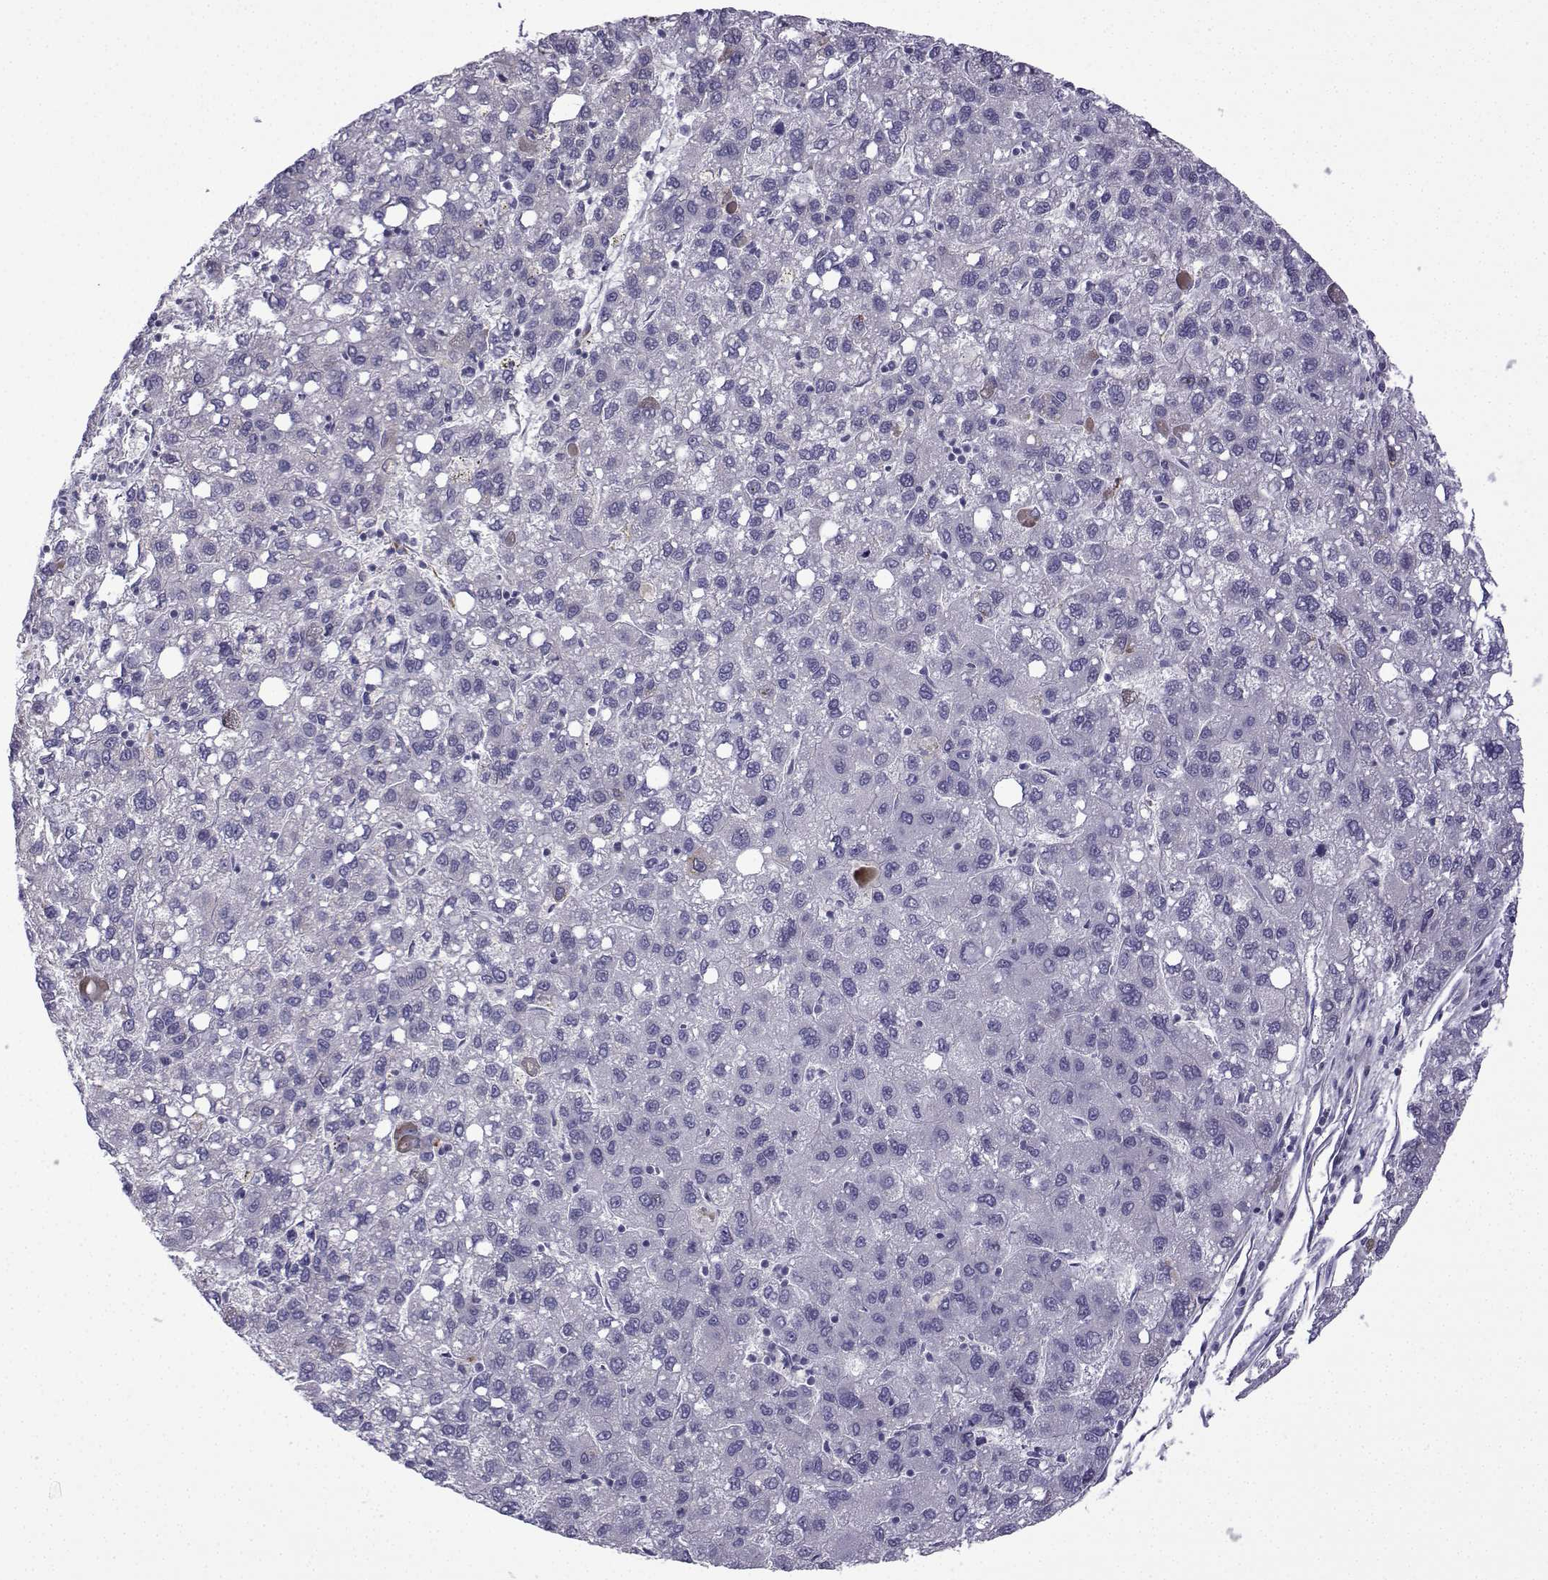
{"staining": {"intensity": "negative", "quantity": "none", "location": "none"}, "tissue": "liver cancer", "cell_type": "Tumor cells", "image_type": "cancer", "snomed": [{"axis": "morphology", "description": "Carcinoma, Hepatocellular, NOS"}, {"axis": "topography", "description": "Liver"}], "caption": "Human liver hepatocellular carcinoma stained for a protein using IHC exhibits no positivity in tumor cells.", "gene": "SPACA7", "patient": {"sex": "female", "age": 82}}